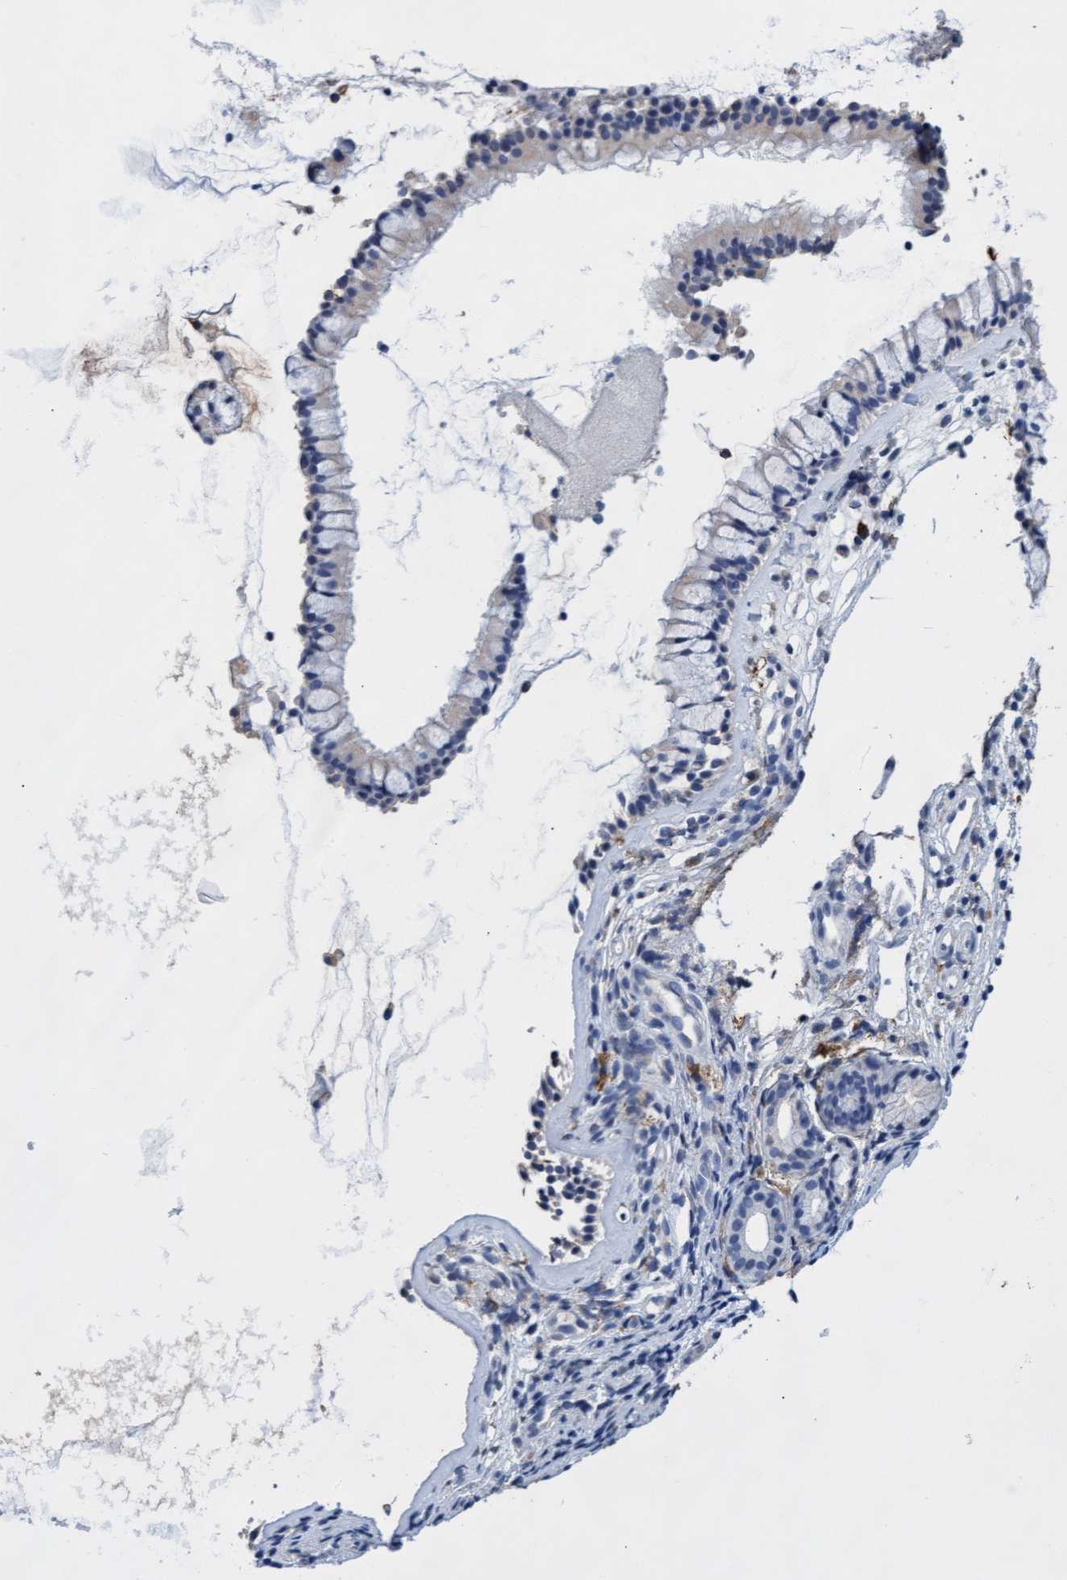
{"staining": {"intensity": "weak", "quantity": "<25%", "location": "cytoplasmic/membranous"}, "tissue": "nasopharynx", "cell_type": "Respiratory epithelial cells", "image_type": "normal", "snomed": [{"axis": "morphology", "description": "Normal tissue, NOS"}, {"axis": "topography", "description": "Nasopharynx"}], "caption": "Immunohistochemistry (IHC) image of benign nasopharynx: human nasopharynx stained with DAB (3,3'-diaminobenzidine) displays no significant protein positivity in respiratory epithelial cells. Nuclei are stained in blue.", "gene": "GPR39", "patient": {"sex": "female", "age": 42}}